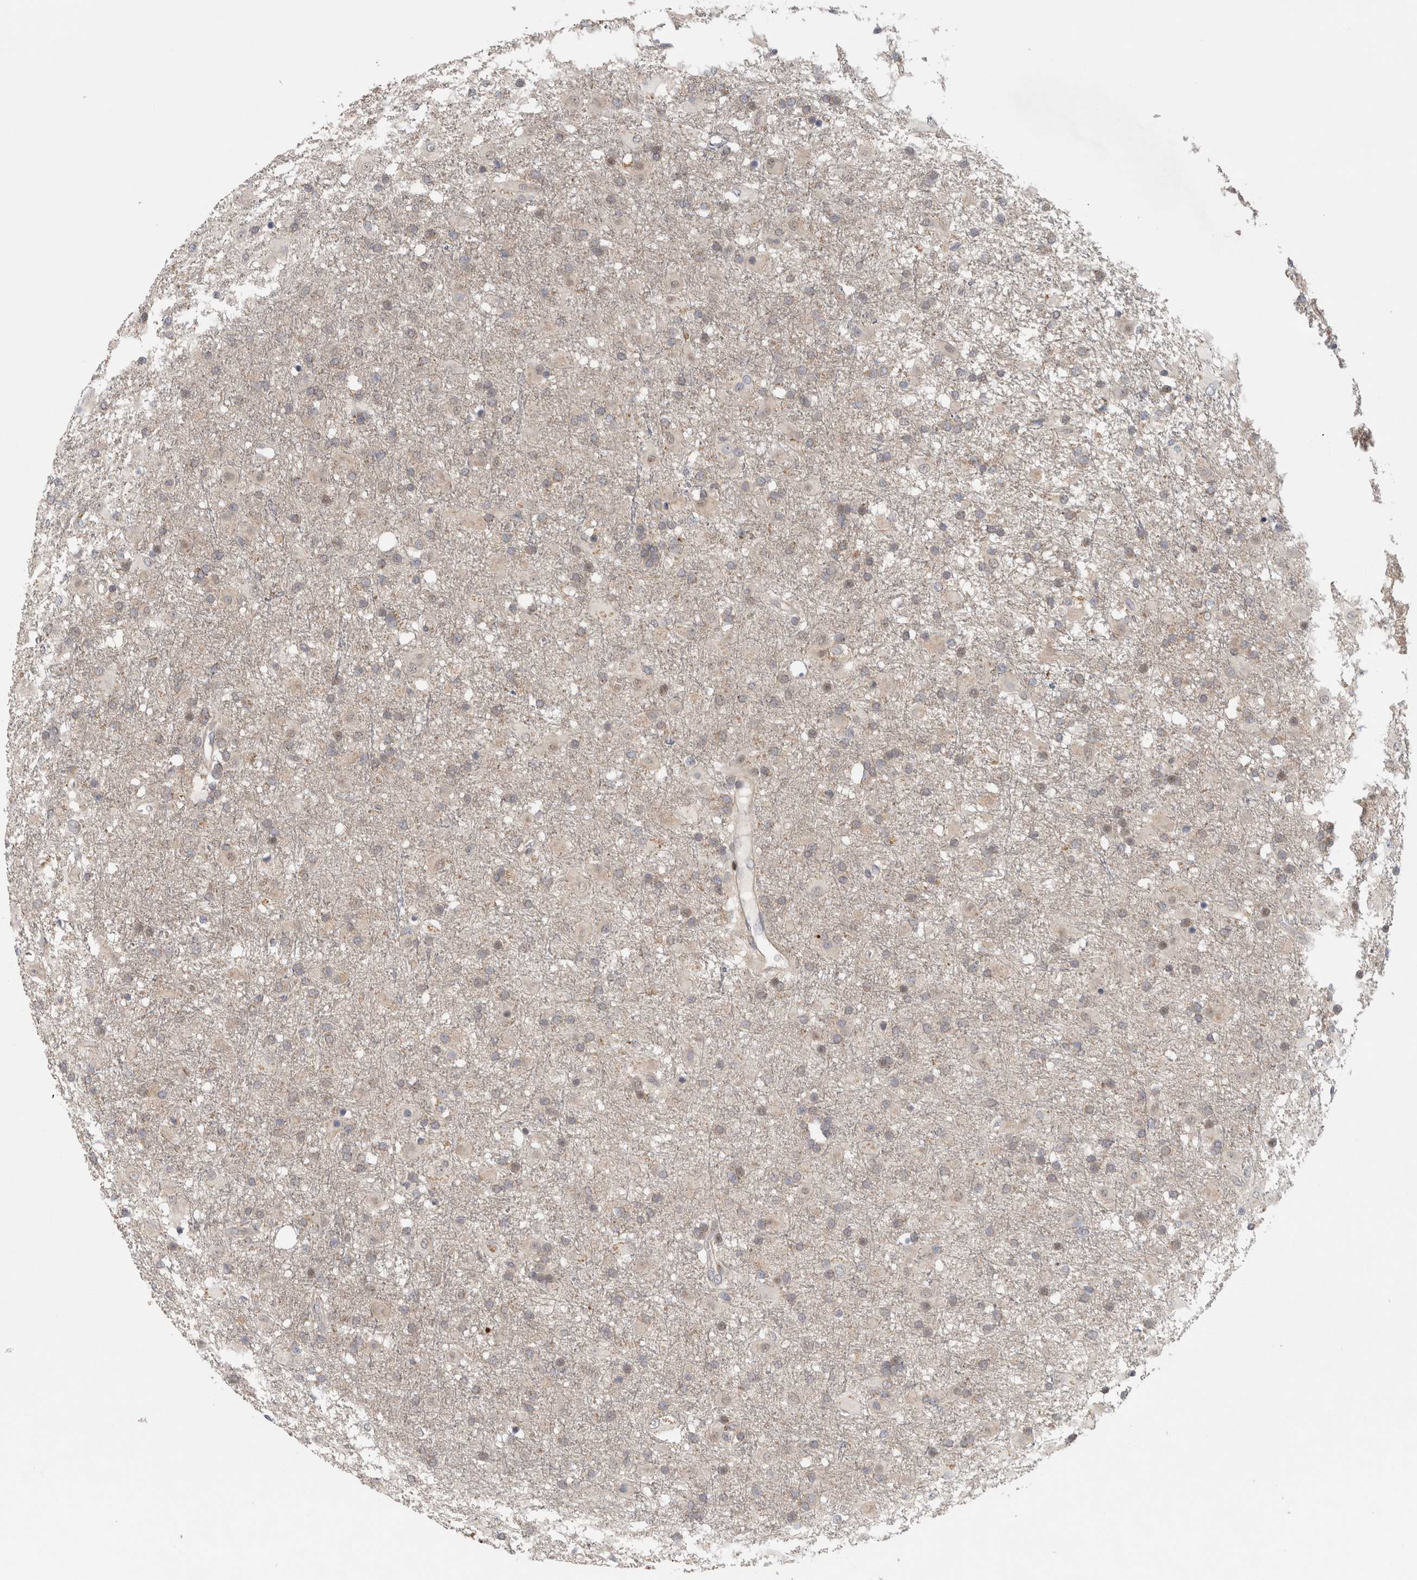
{"staining": {"intensity": "negative", "quantity": "none", "location": "none"}, "tissue": "glioma", "cell_type": "Tumor cells", "image_type": "cancer", "snomed": [{"axis": "morphology", "description": "Glioma, malignant, Low grade"}, {"axis": "topography", "description": "Brain"}], "caption": "Tumor cells show no significant protein staining in glioma.", "gene": "KDM8", "patient": {"sex": "male", "age": 65}}